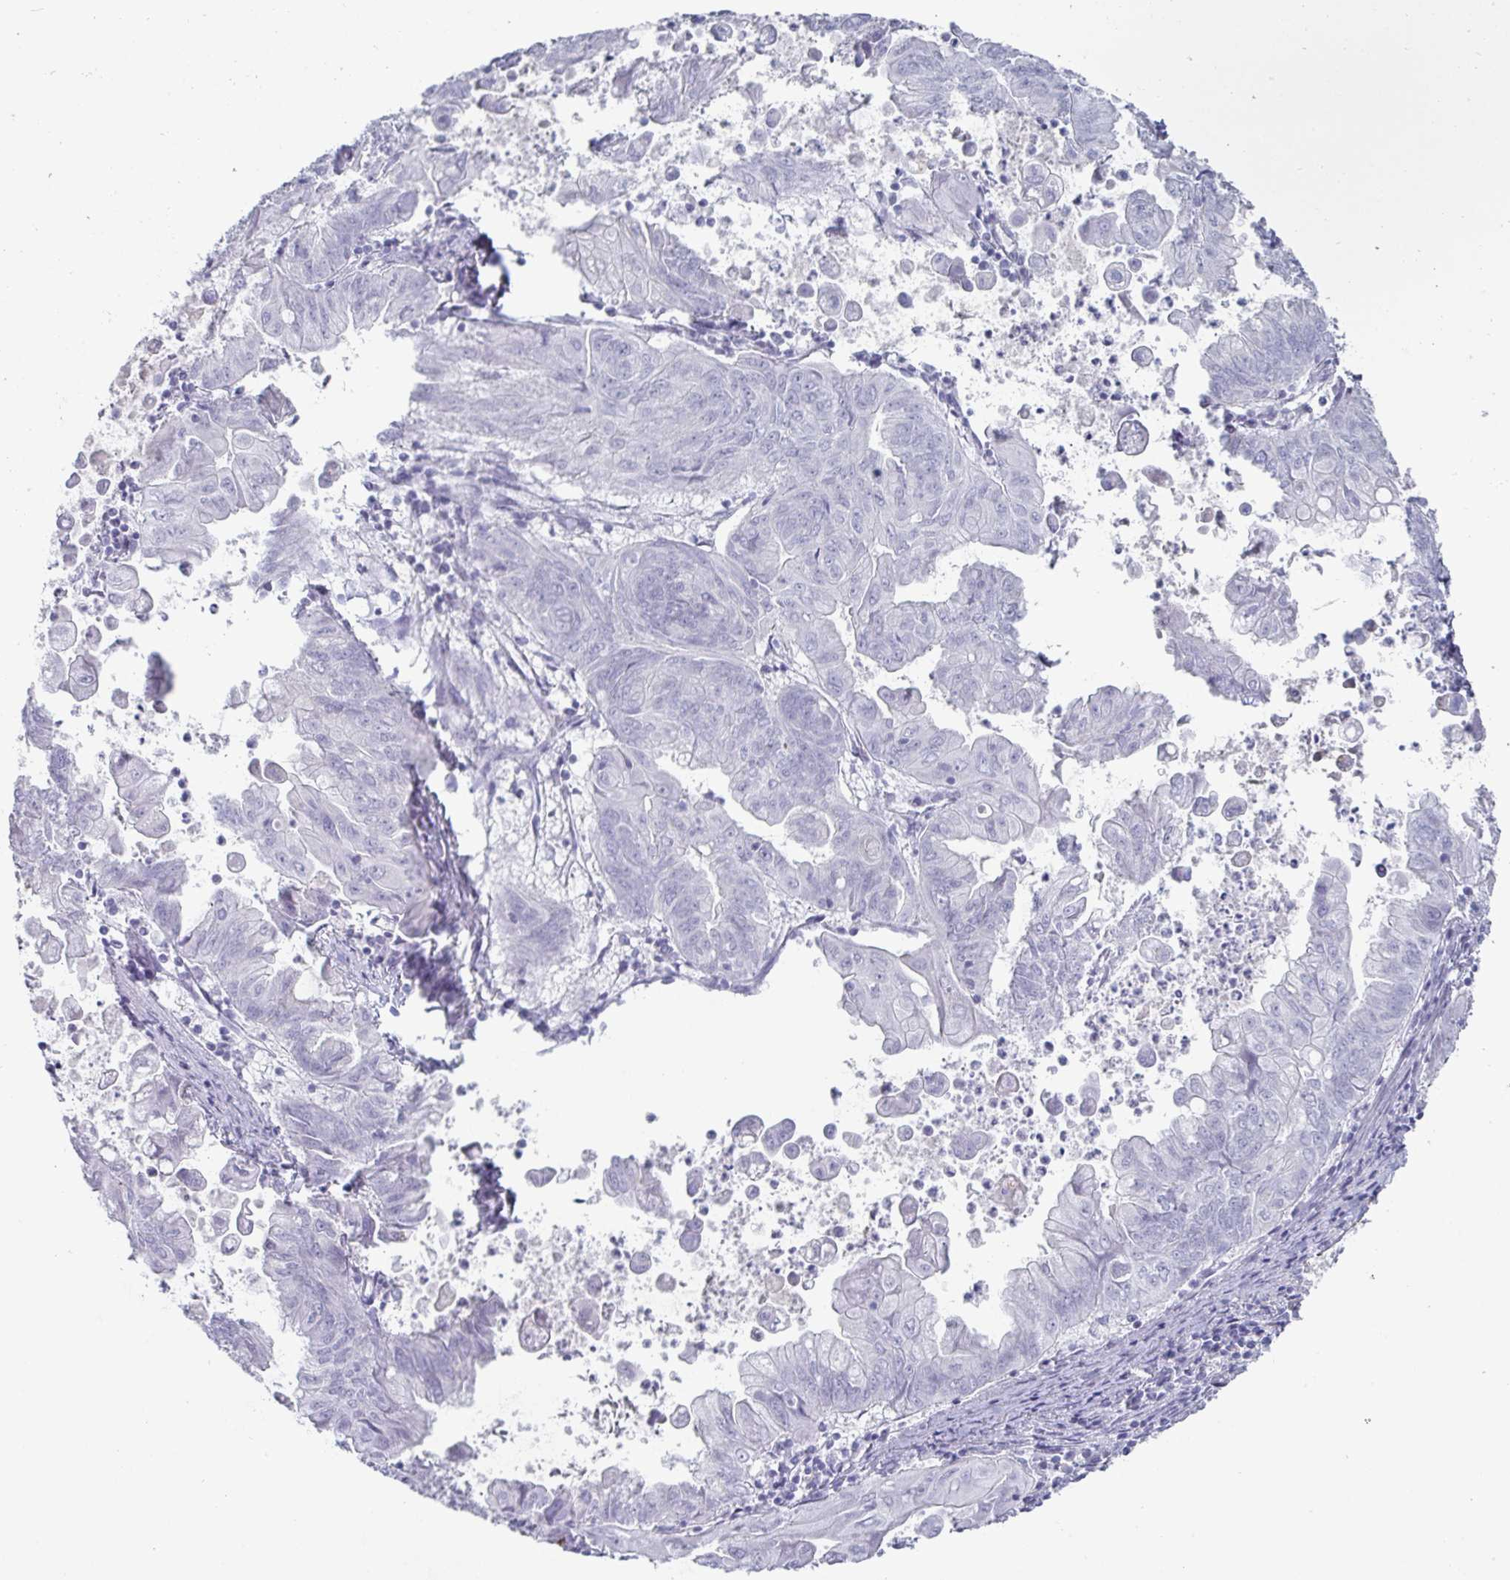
{"staining": {"intensity": "negative", "quantity": "none", "location": "none"}, "tissue": "stomach cancer", "cell_type": "Tumor cells", "image_type": "cancer", "snomed": [{"axis": "morphology", "description": "Adenocarcinoma, NOS"}, {"axis": "topography", "description": "Stomach, upper"}], "caption": "This micrograph is of stomach cancer (adenocarcinoma) stained with immunohistochemistry to label a protein in brown with the nuclei are counter-stained blue. There is no positivity in tumor cells.", "gene": "VSIG10L", "patient": {"sex": "male", "age": 80}}